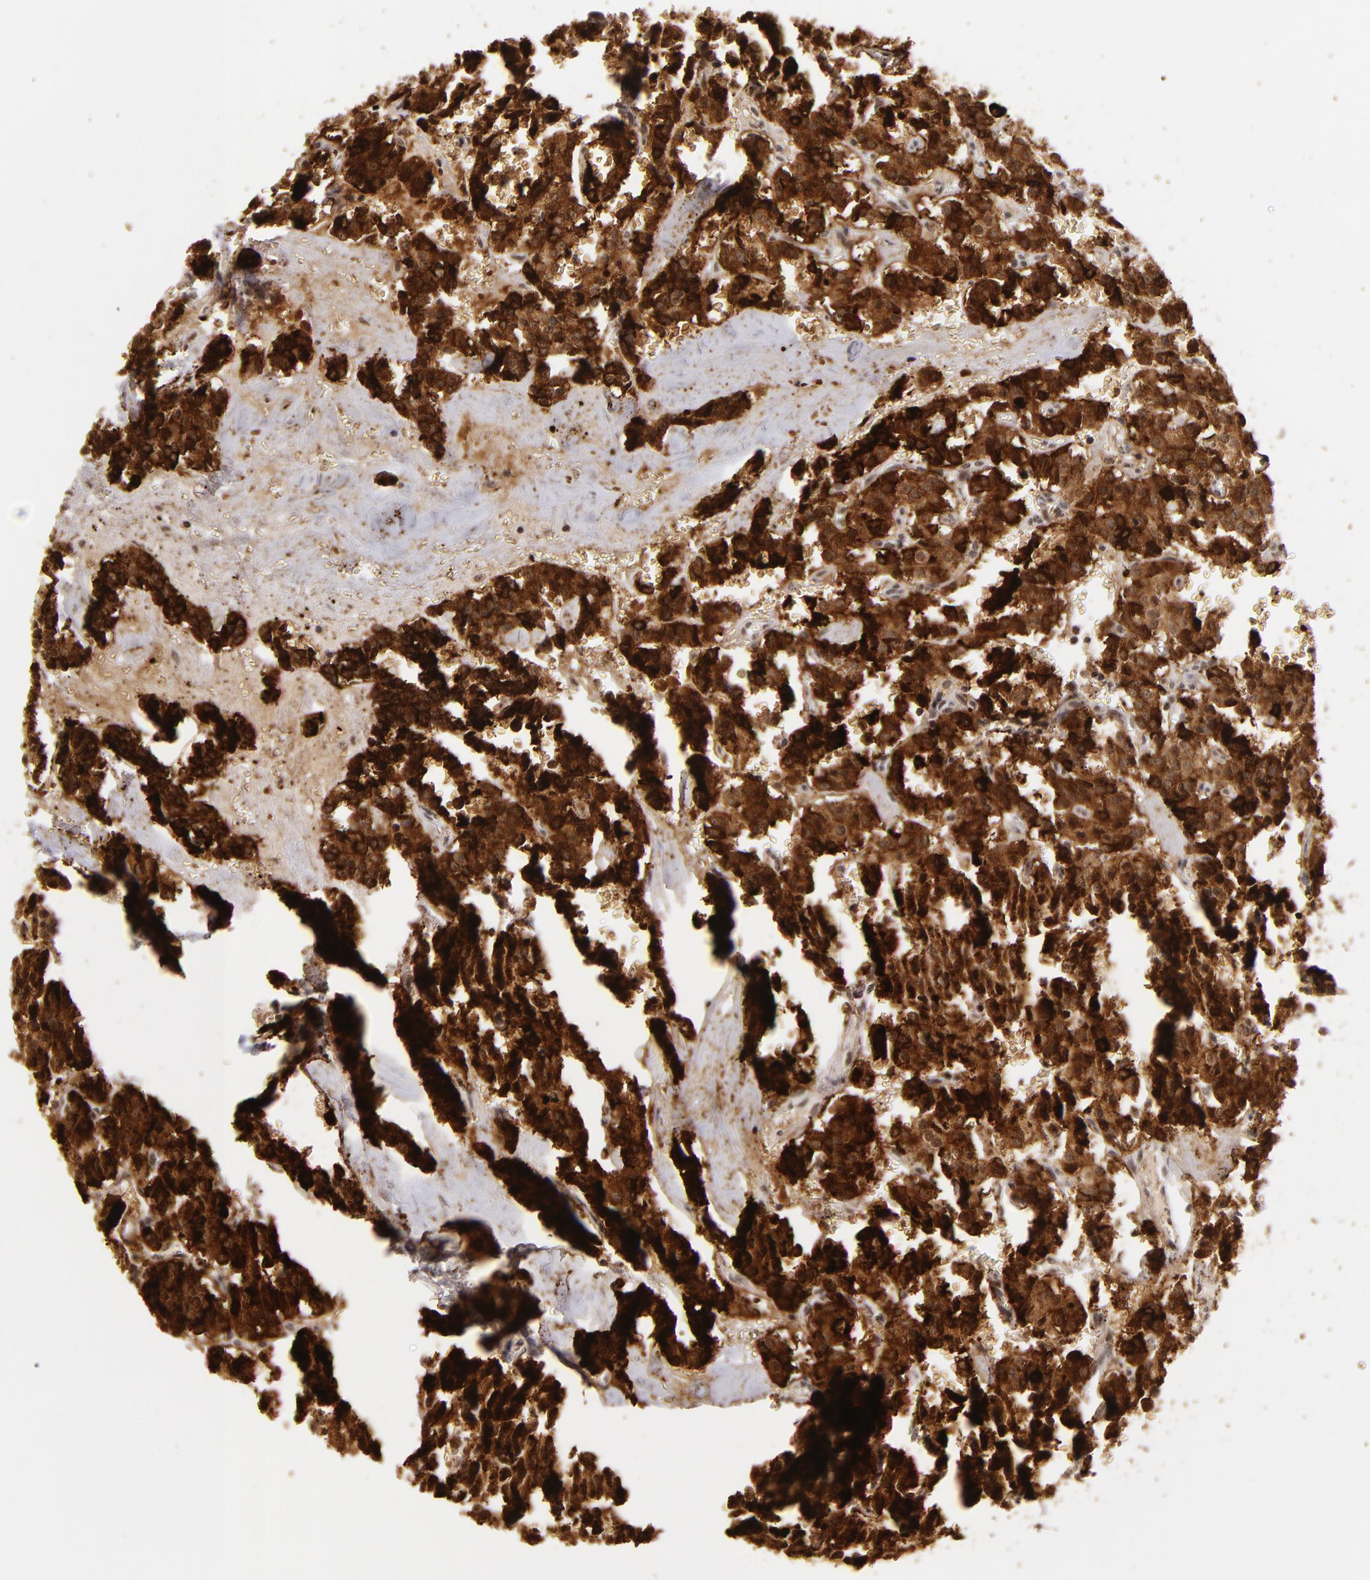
{"staining": {"intensity": "strong", "quantity": ">75%", "location": "cytoplasmic/membranous,nuclear"}, "tissue": "carcinoid", "cell_type": "Tumor cells", "image_type": "cancer", "snomed": [{"axis": "morphology", "description": "Carcinoid, malignant, NOS"}, {"axis": "topography", "description": "Bronchus"}], "caption": "Immunohistochemical staining of human carcinoid (malignant) exhibits strong cytoplasmic/membranous and nuclear protein staining in about >75% of tumor cells.", "gene": "RXRG", "patient": {"sex": "male", "age": 55}}